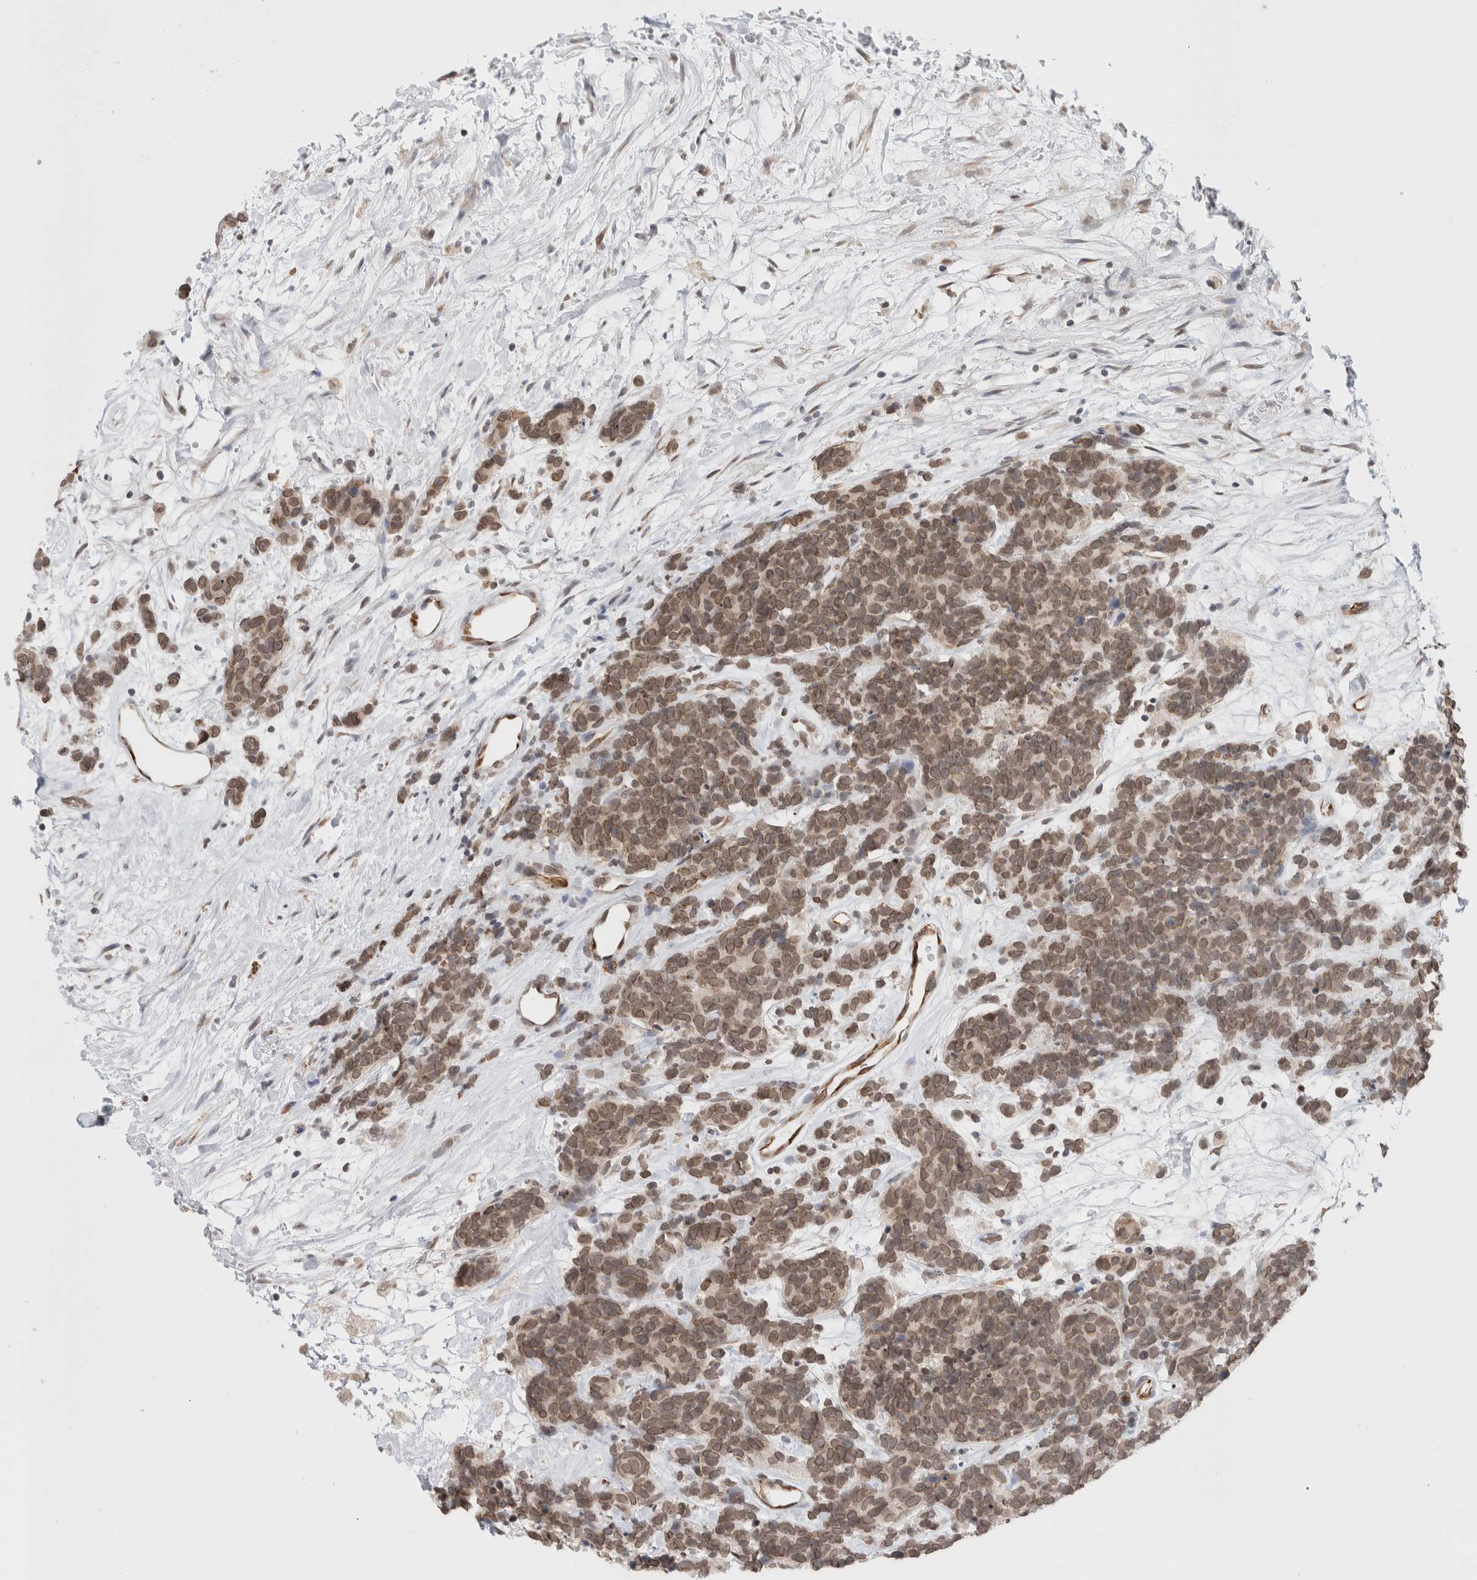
{"staining": {"intensity": "moderate", "quantity": ">75%", "location": "cytoplasmic/membranous,nuclear"}, "tissue": "carcinoid", "cell_type": "Tumor cells", "image_type": "cancer", "snomed": [{"axis": "morphology", "description": "Carcinoma, NOS"}, {"axis": "morphology", "description": "Carcinoid, malignant, NOS"}, {"axis": "topography", "description": "Urinary bladder"}], "caption": "A histopathology image showing moderate cytoplasmic/membranous and nuclear positivity in about >75% of tumor cells in carcinoid (malignant), as visualized by brown immunohistochemical staining.", "gene": "RBMX2", "patient": {"sex": "male", "age": 57}}